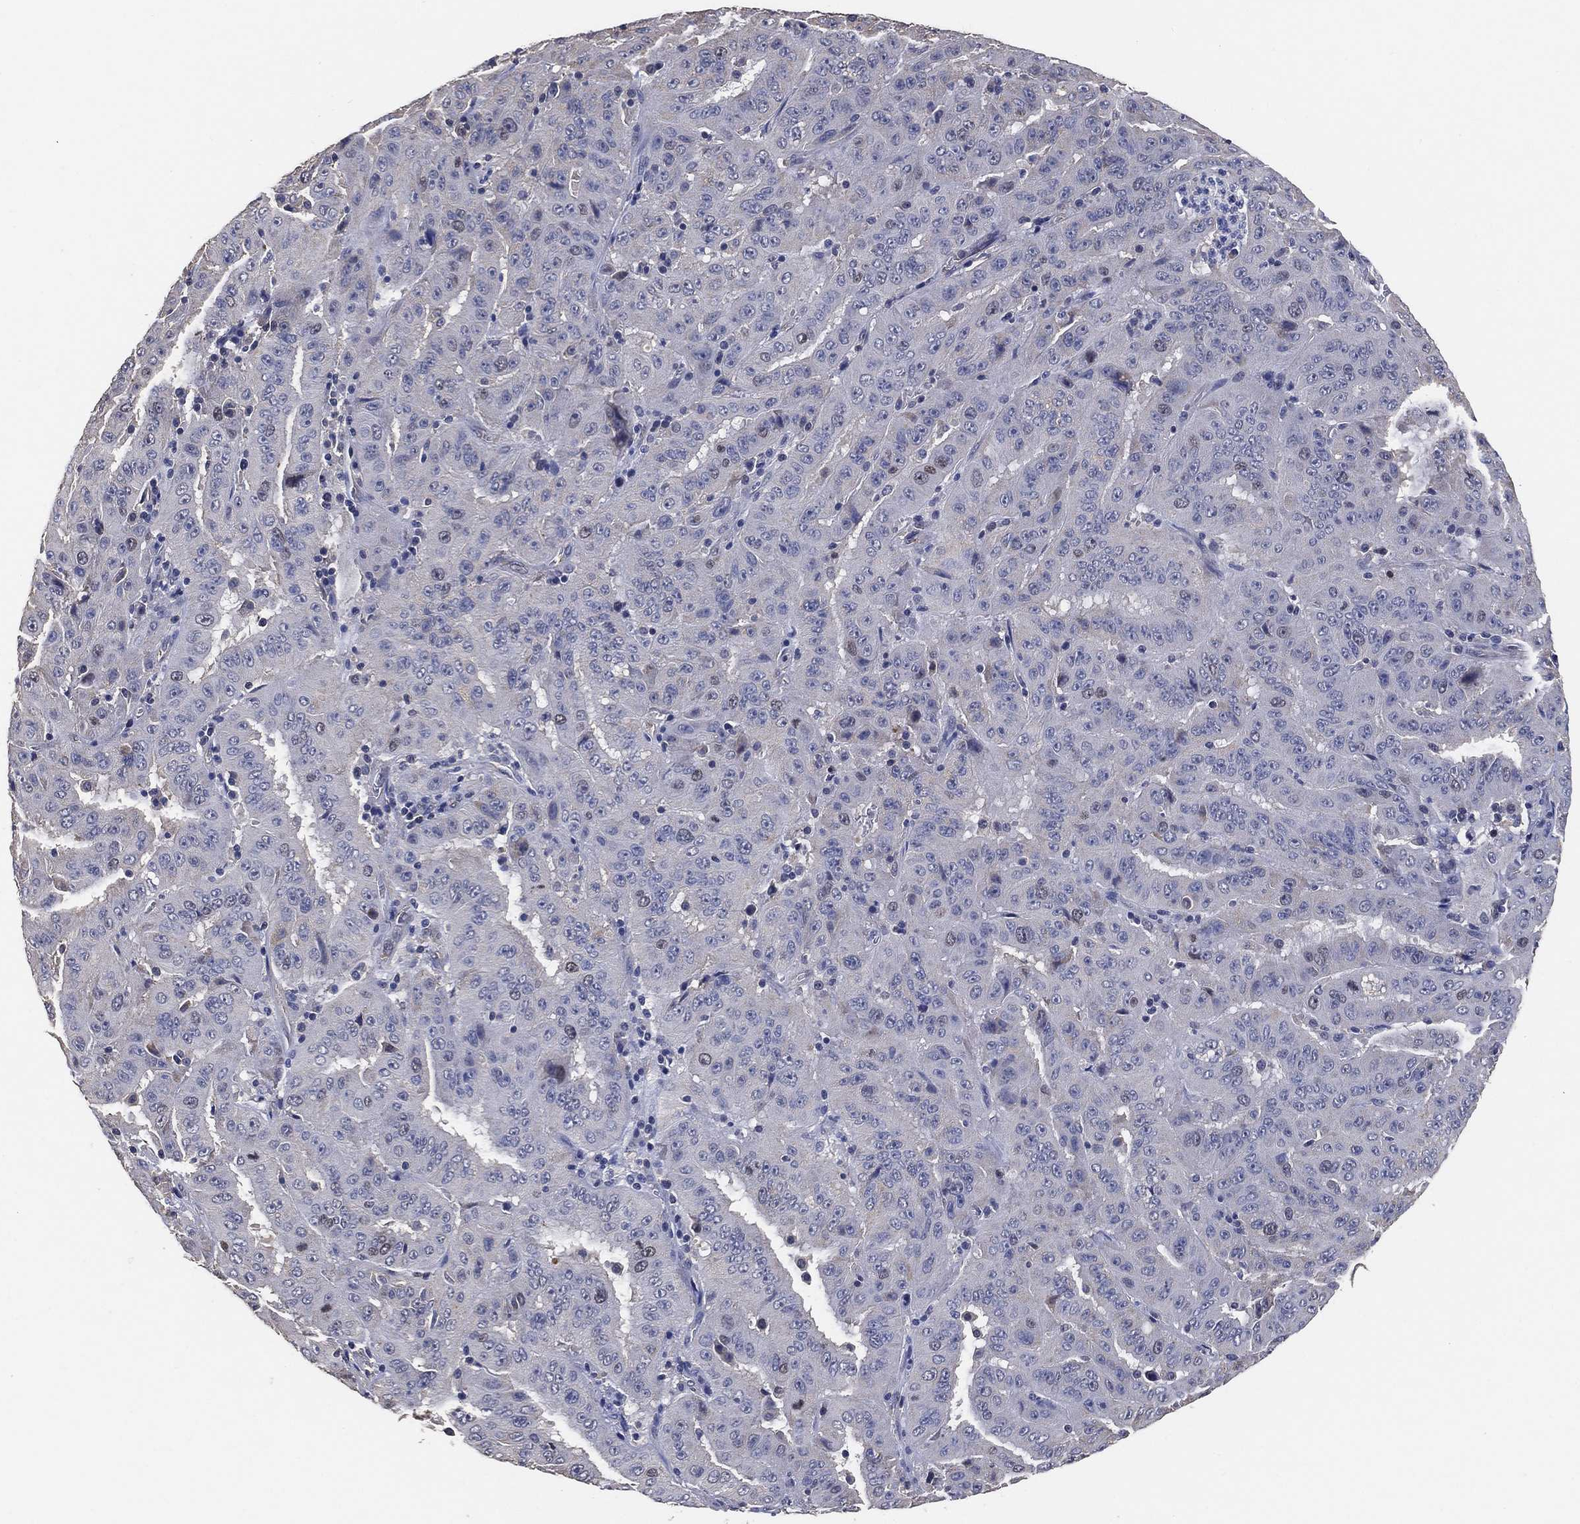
{"staining": {"intensity": "negative", "quantity": "none", "location": "none"}, "tissue": "pancreatic cancer", "cell_type": "Tumor cells", "image_type": "cancer", "snomed": [{"axis": "morphology", "description": "Adenocarcinoma, NOS"}, {"axis": "topography", "description": "Pancreas"}], "caption": "IHC of pancreatic adenocarcinoma reveals no staining in tumor cells. The staining is performed using DAB brown chromogen with nuclei counter-stained in using hematoxylin.", "gene": "KLK5", "patient": {"sex": "male", "age": 63}}